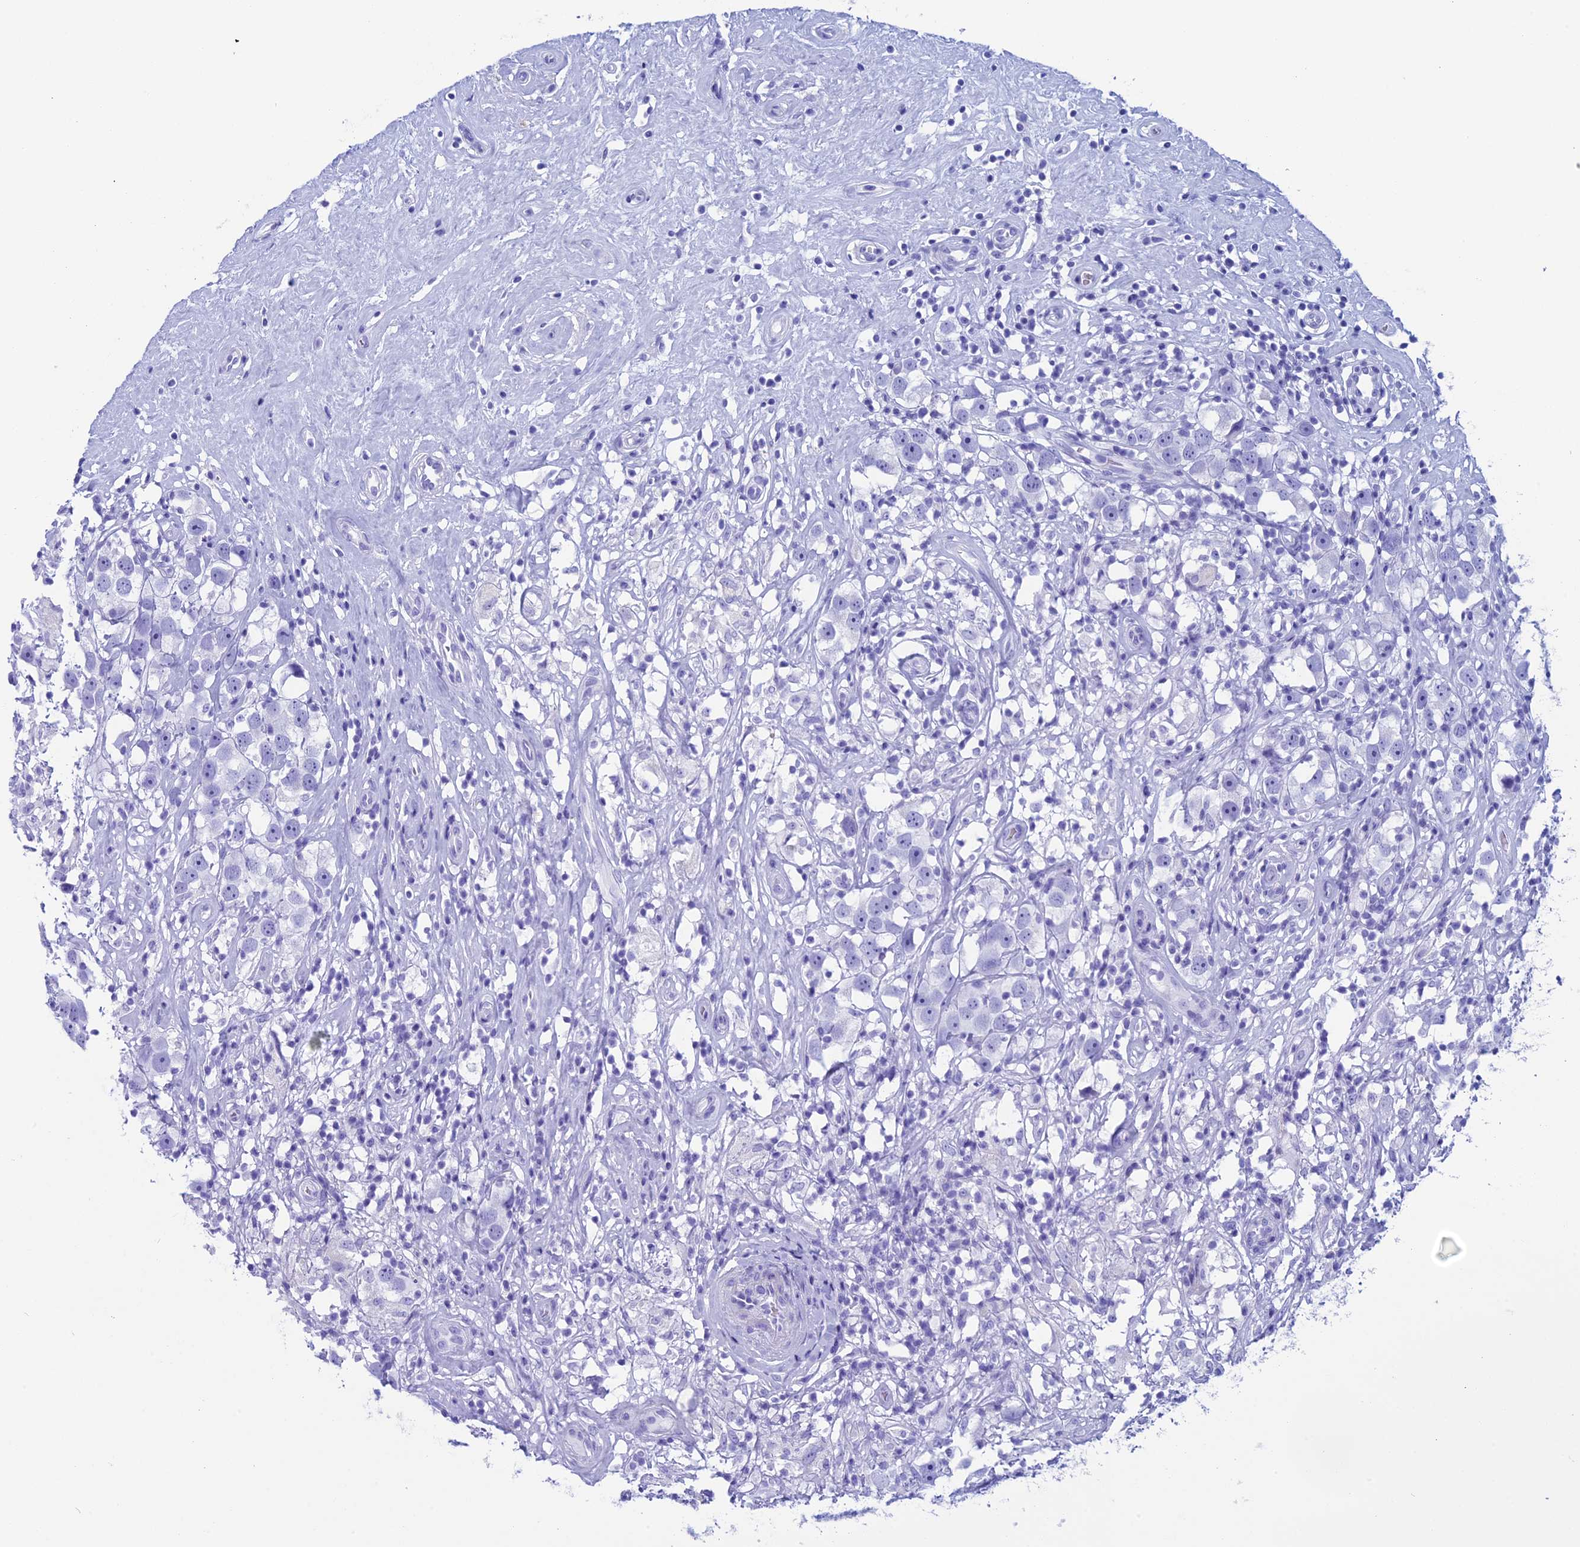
{"staining": {"intensity": "negative", "quantity": "none", "location": "none"}, "tissue": "testis cancer", "cell_type": "Tumor cells", "image_type": "cancer", "snomed": [{"axis": "morphology", "description": "Seminoma, NOS"}, {"axis": "topography", "description": "Testis"}], "caption": "There is no significant expression in tumor cells of seminoma (testis). The staining is performed using DAB (3,3'-diaminobenzidine) brown chromogen with nuclei counter-stained in using hematoxylin.", "gene": "FAM169A", "patient": {"sex": "male", "age": 49}}